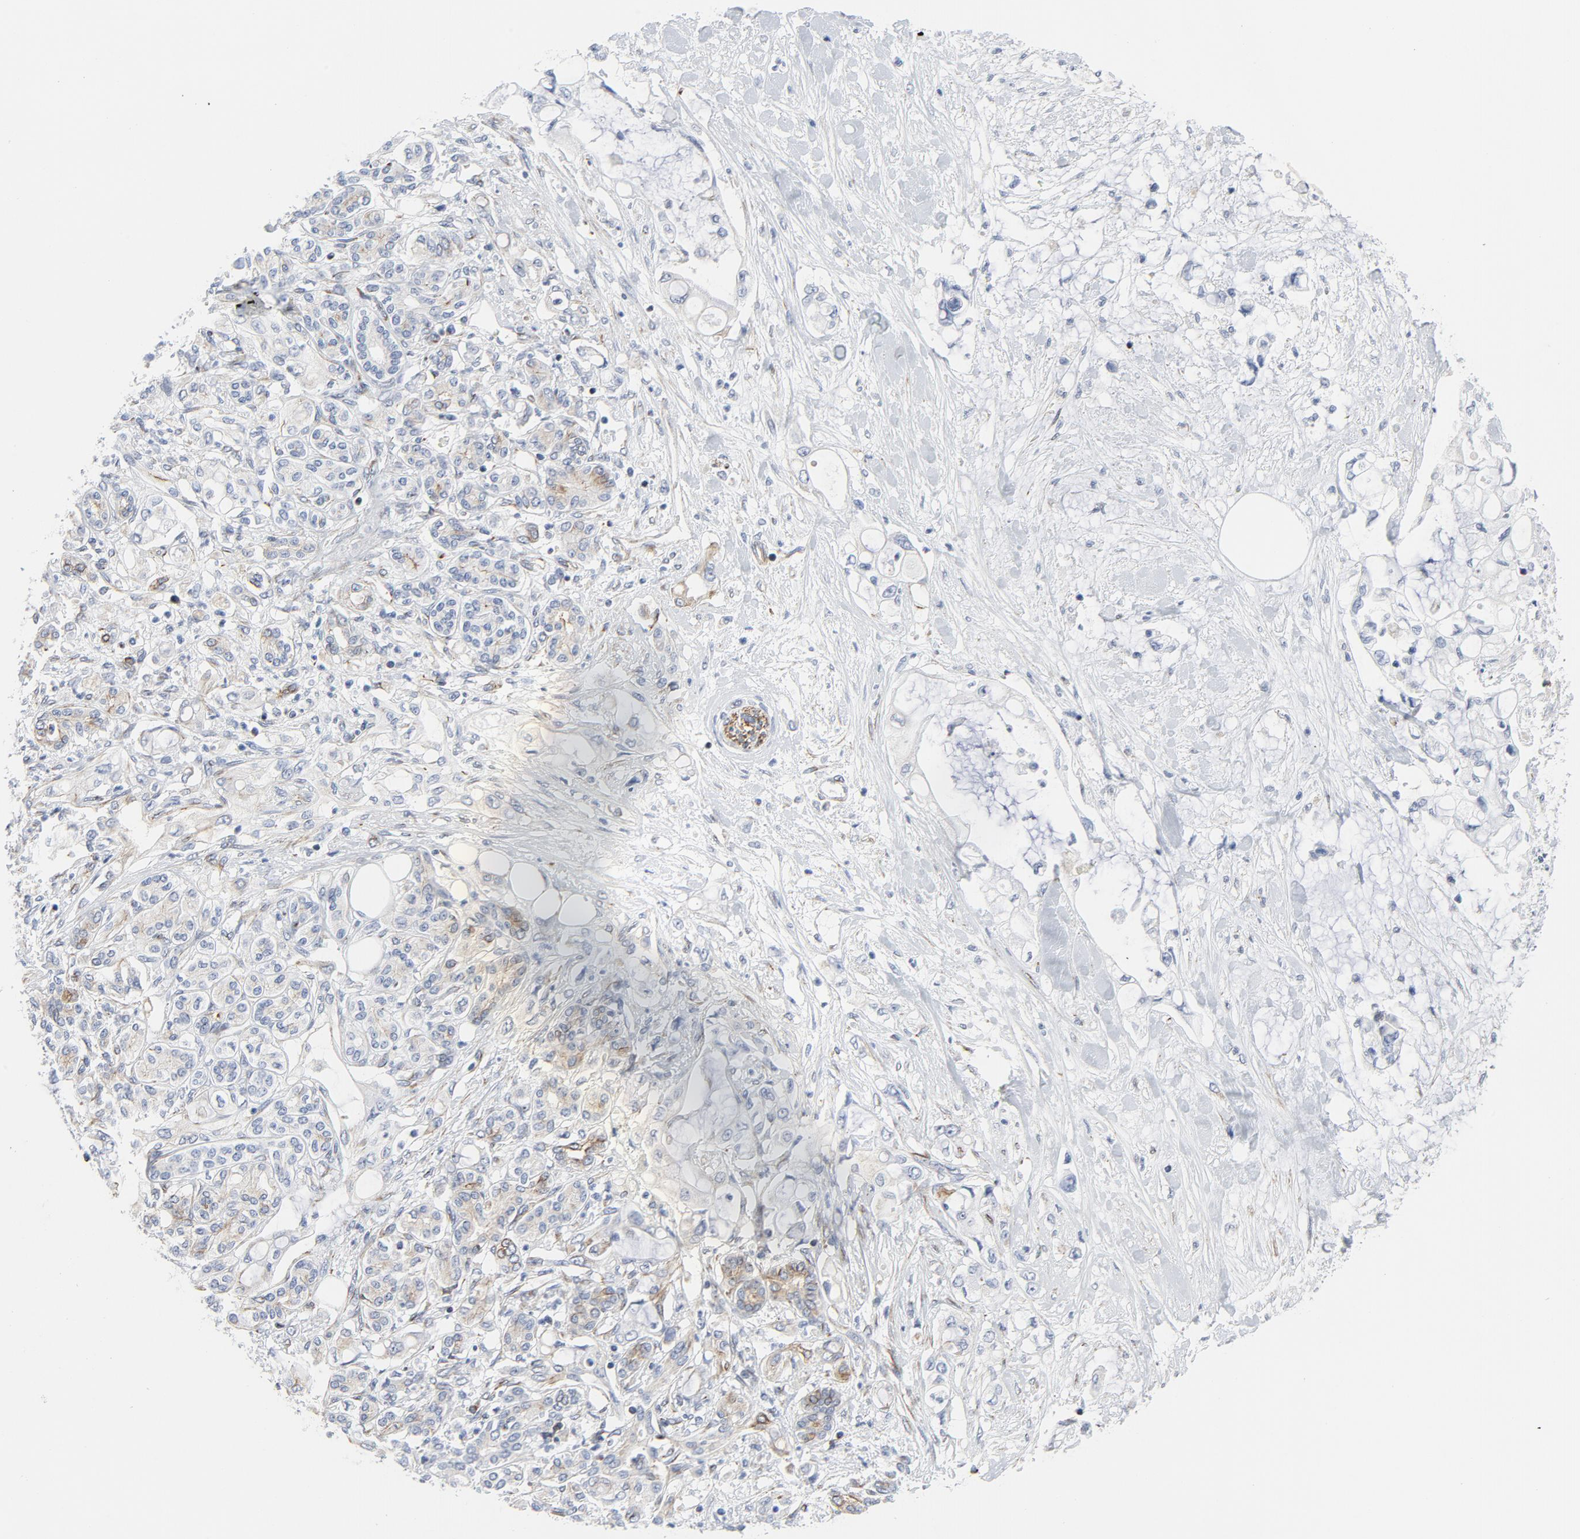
{"staining": {"intensity": "weak", "quantity": "<25%", "location": "cytoplasmic/membranous"}, "tissue": "pancreatic cancer", "cell_type": "Tumor cells", "image_type": "cancer", "snomed": [{"axis": "morphology", "description": "Adenocarcinoma, NOS"}, {"axis": "topography", "description": "Pancreas"}], "caption": "Adenocarcinoma (pancreatic) stained for a protein using IHC demonstrates no positivity tumor cells.", "gene": "TUBB1", "patient": {"sex": "female", "age": 70}}